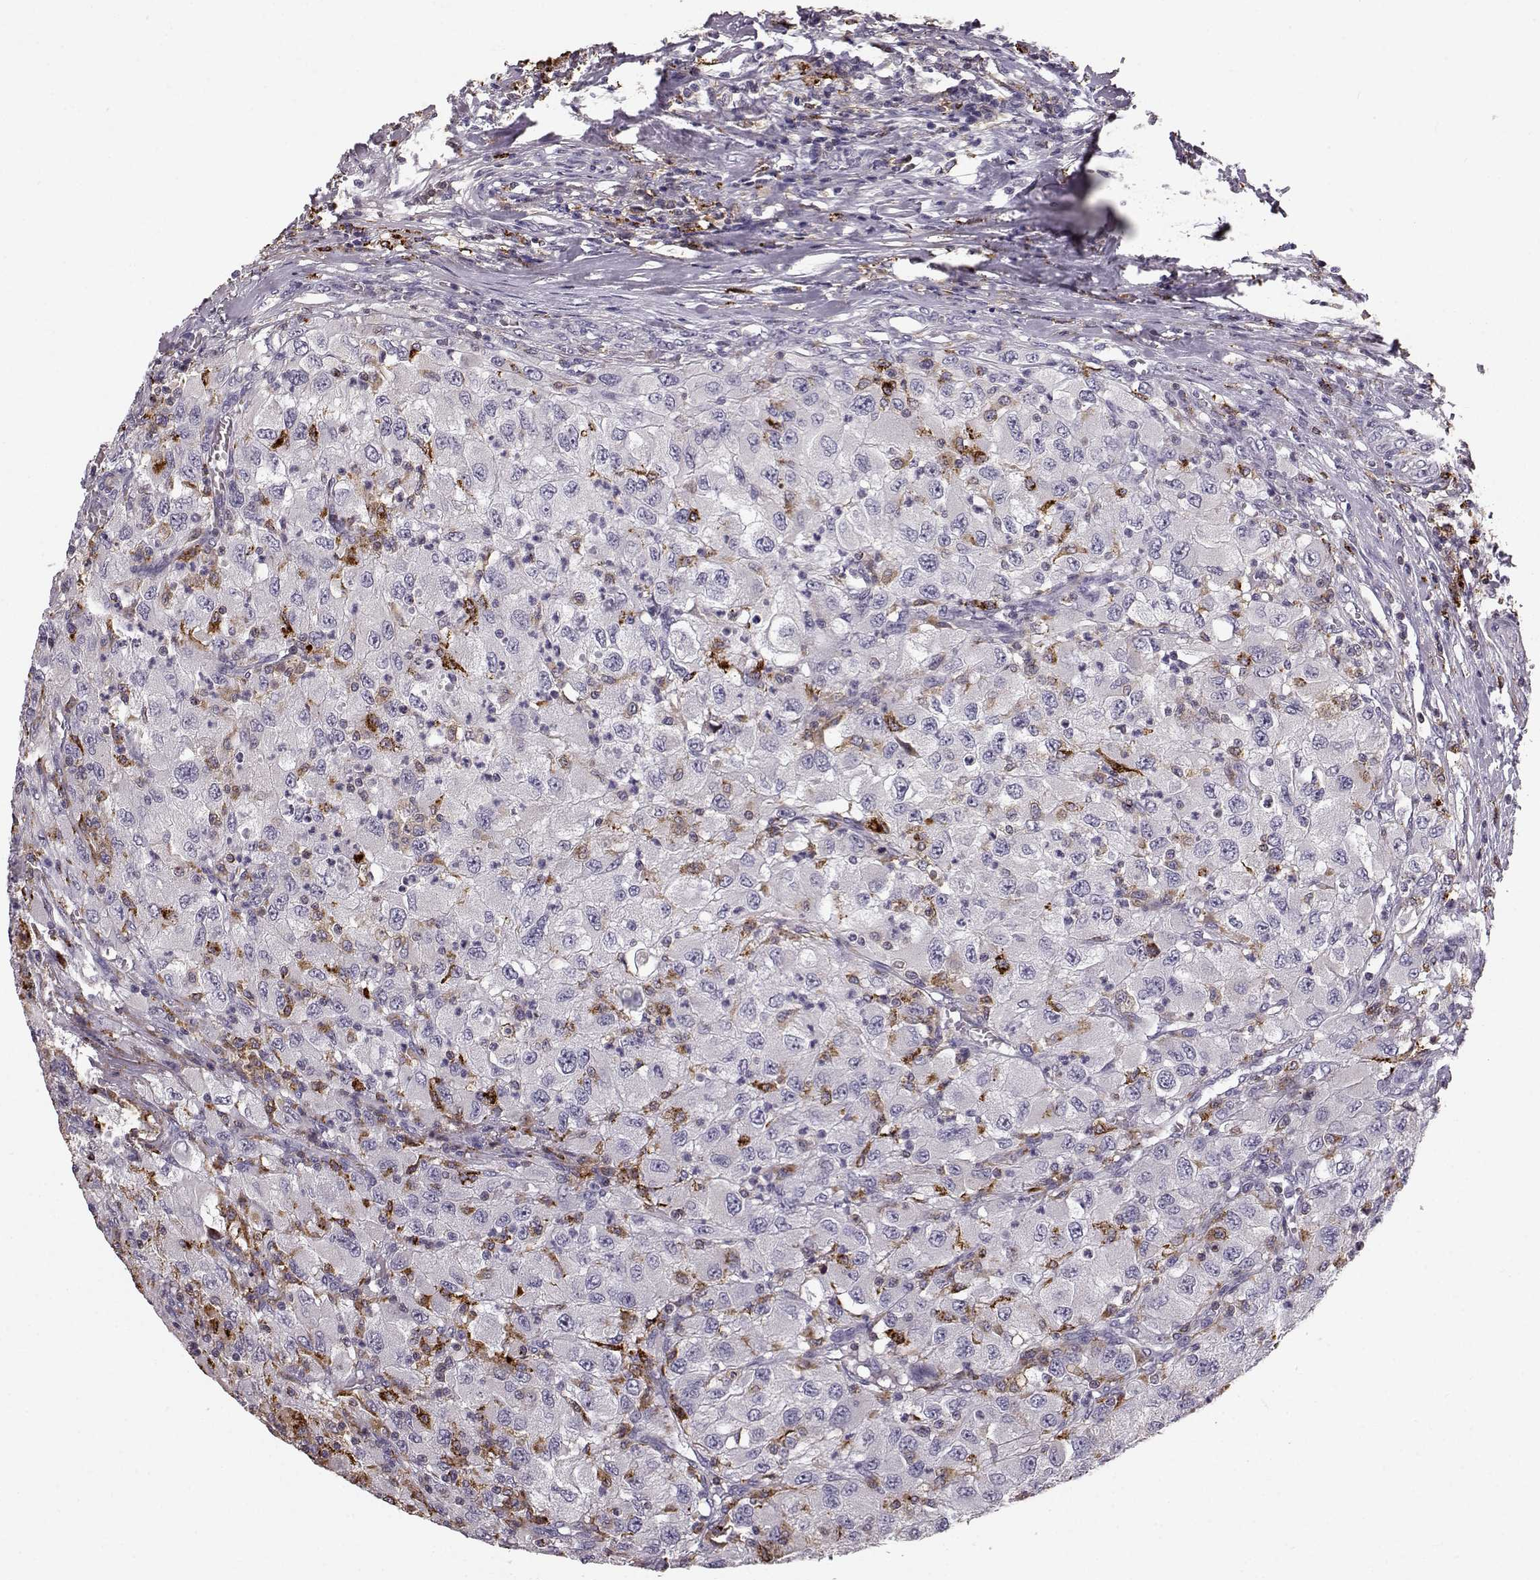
{"staining": {"intensity": "negative", "quantity": "none", "location": "none"}, "tissue": "renal cancer", "cell_type": "Tumor cells", "image_type": "cancer", "snomed": [{"axis": "morphology", "description": "Adenocarcinoma, NOS"}, {"axis": "topography", "description": "Kidney"}], "caption": "The micrograph displays no significant expression in tumor cells of renal cancer. Brightfield microscopy of immunohistochemistry stained with DAB (brown) and hematoxylin (blue), captured at high magnification.", "gene": "CCNF", "patient": {"sex": "female", "age": 67}}